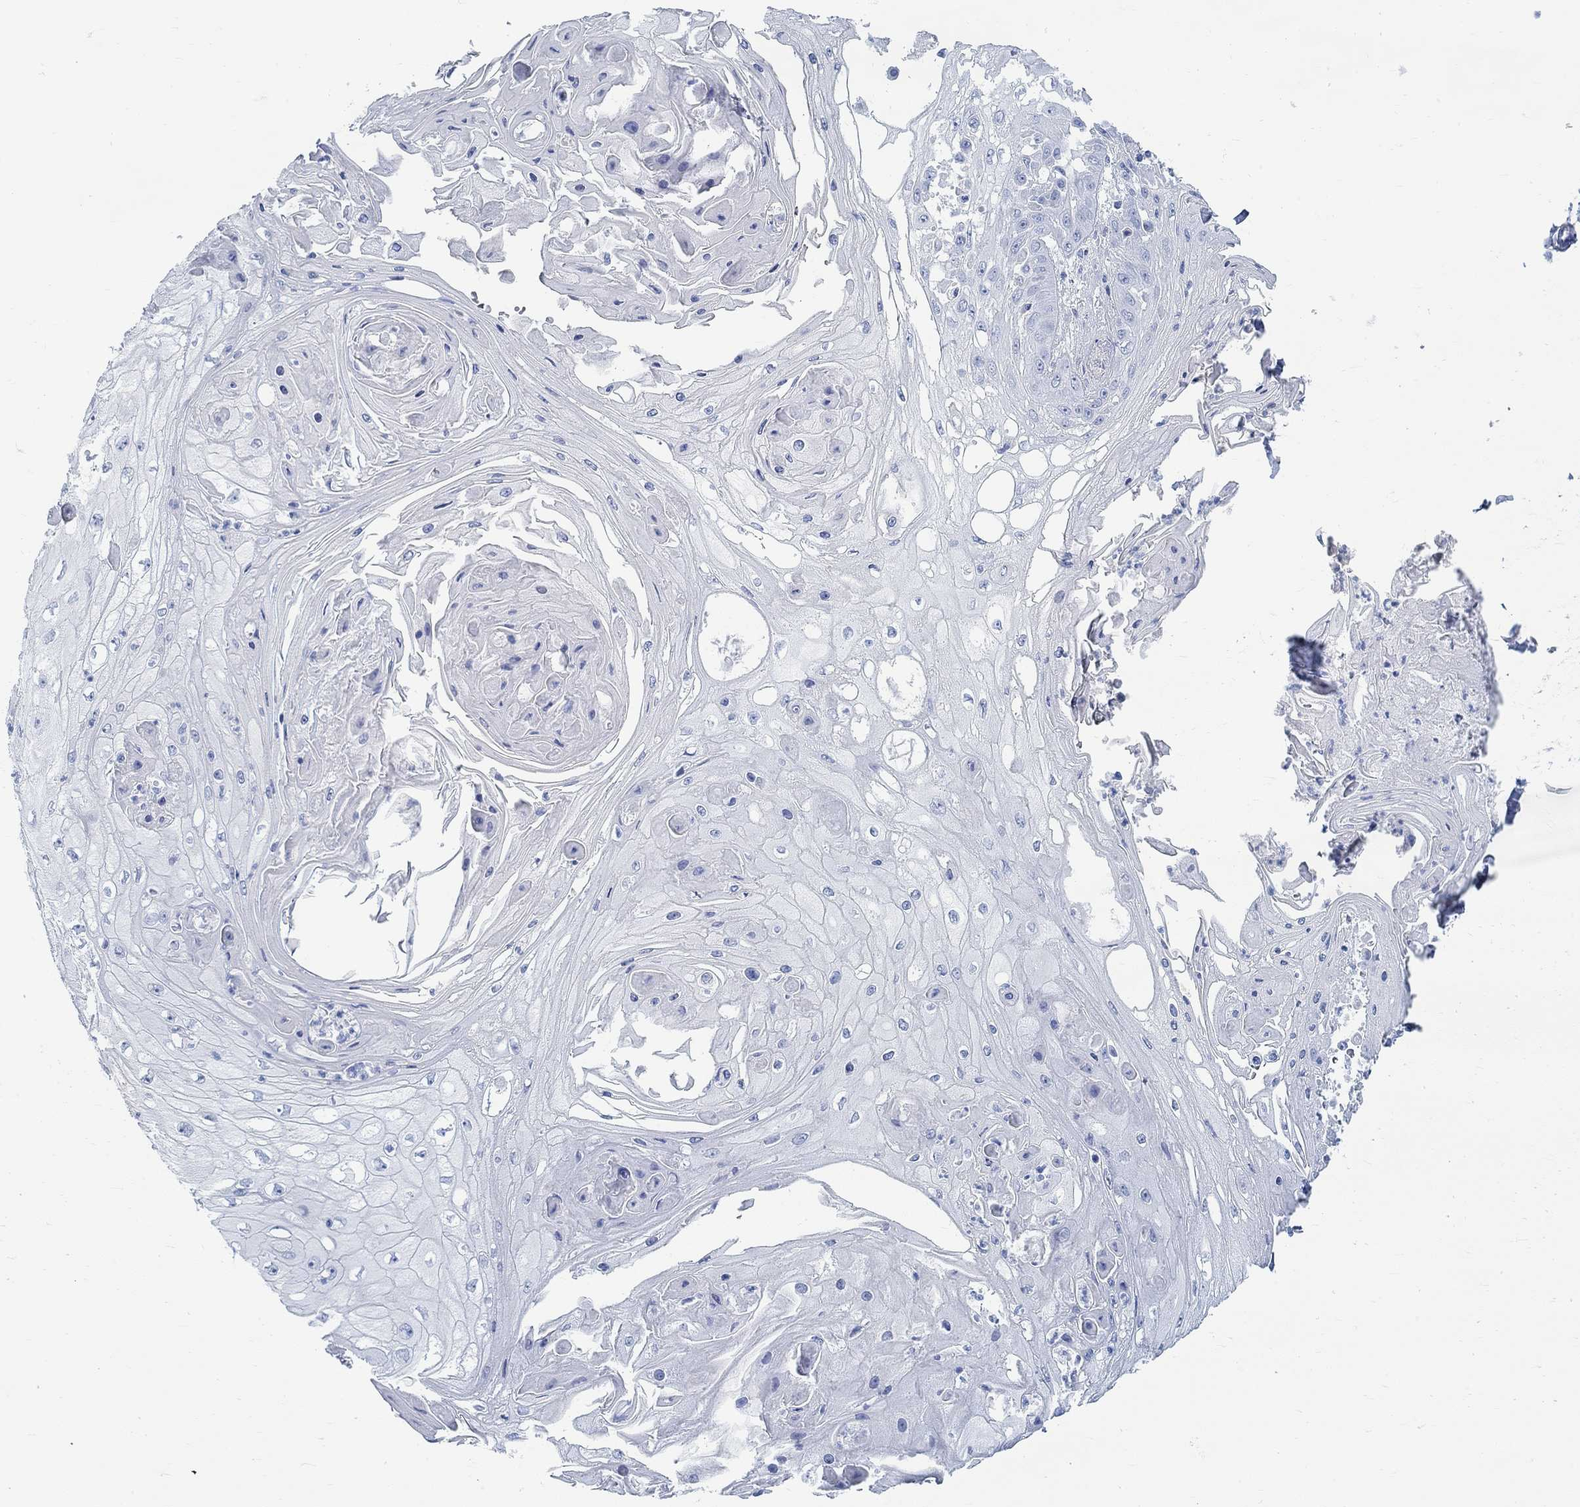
{"staining": {"intensity": "negative", "quantity": "none", "location": "none"}, "tissue": "skin cancer", "cell_type": "Tumor cells", "image_type": "cancer", "snomed": [{"axis": "morphology", "description": "Squamous cell carcinoma, NOS"}, {"axis": "topography", "description": "Skin"}], "caption": "Tumor cells are negative for protein expression in human skin cancer (squamous cell carcinoma).", "gene": "RBM20", "patient": {"sex": "male", "age": 70}}